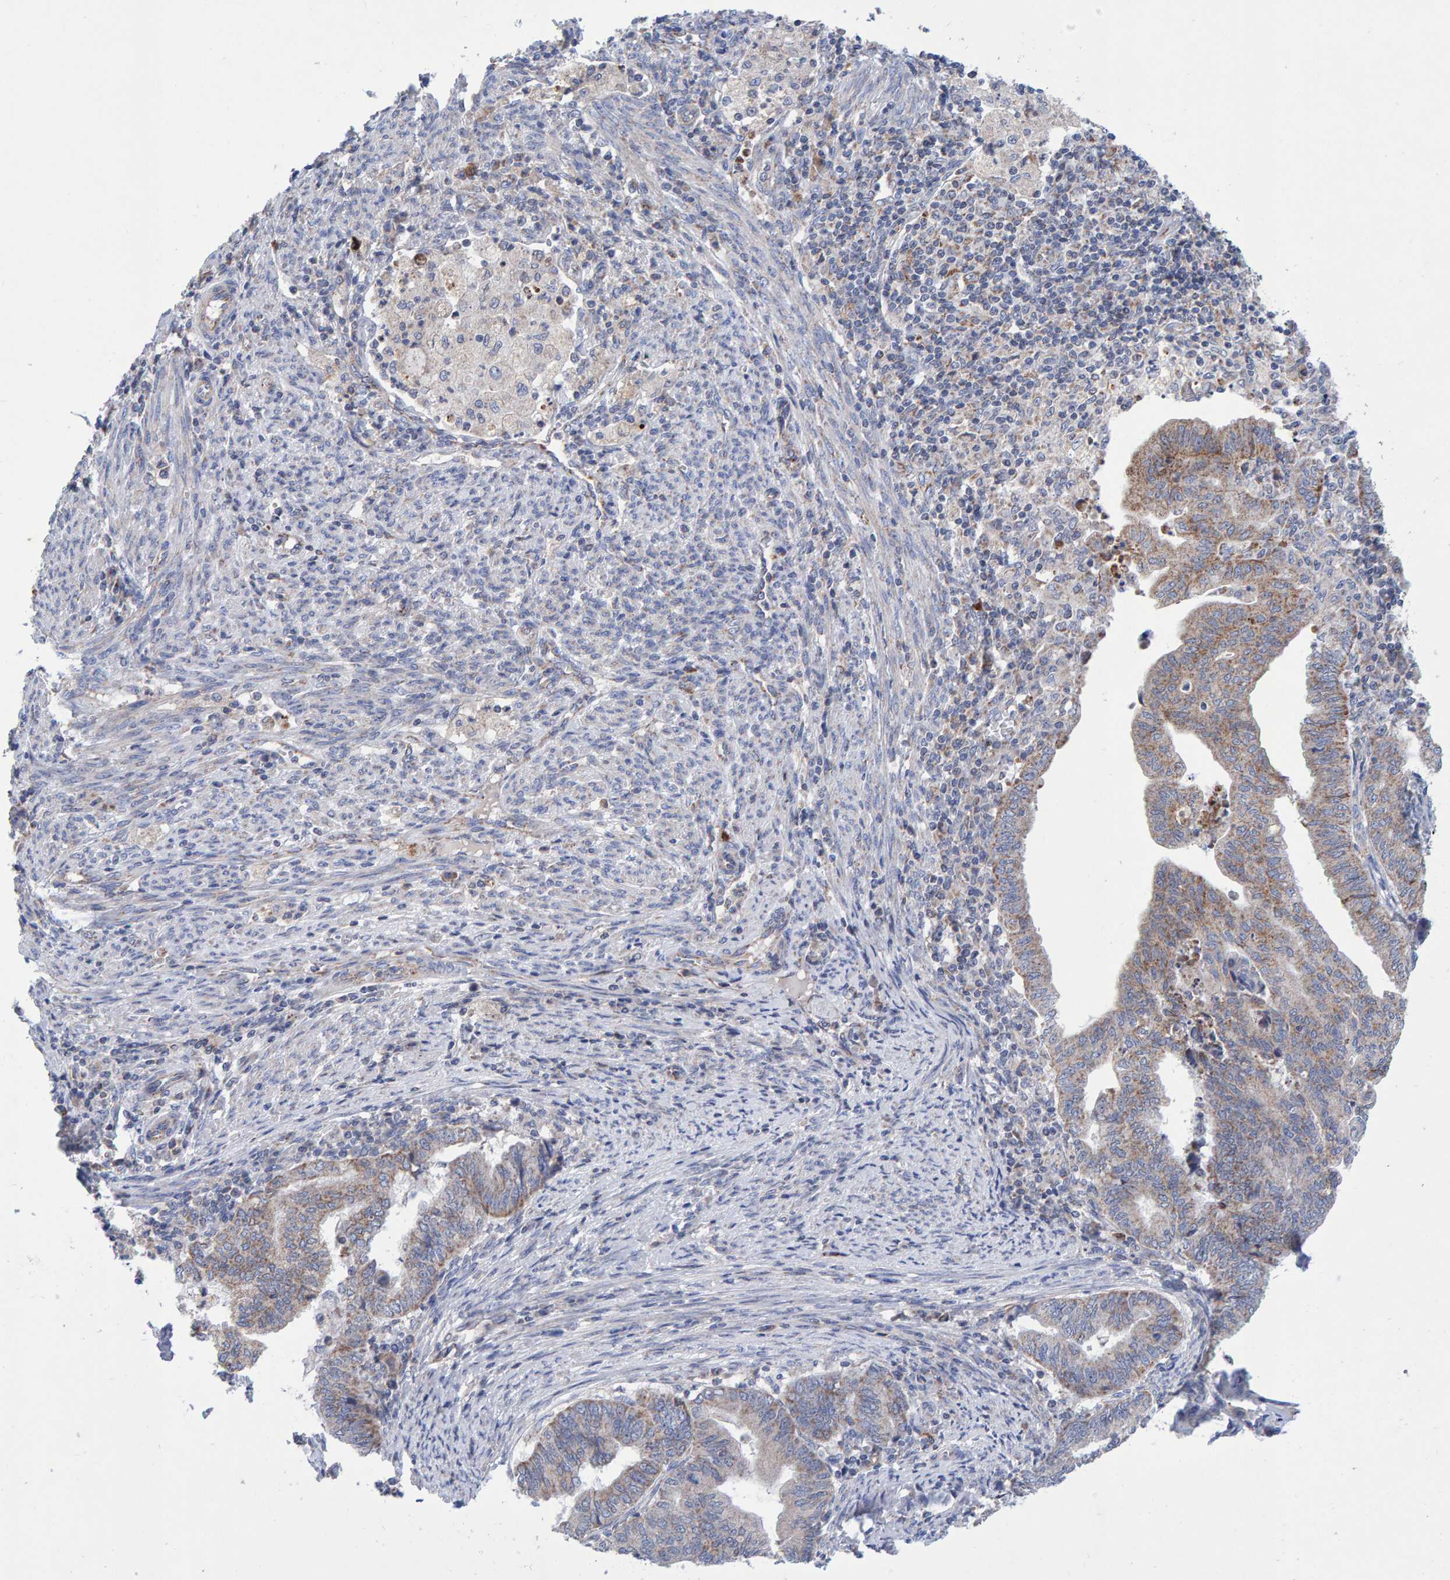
{"staining": {"intensity": "weak", "quantity": ">75%", "location": "cytoplasmic/membranous"}, "tissue": "endometrial cancer", "cell_type": "Tumor cells", "image_type": "cancer", "snomed": [{"axis": "morphology", "description": "Polyp, NOS"}, {"axis": "morphology", "description": "Adenocarcinoma, NOS"}, {"axis": "morphology", "description": "Adenoma, NOS"}, {"axis": "topography", "description": "Endometrium"}], "caption": "This photomicrograph exhibits IHC staining of endometrial cancer (adenocarcinoma), with low weak cytoplasmic/membranous staining in approximately >75% of tumor cells.", "gene": "EFR3A", "patient": {"sex": "female", "age": 79}}